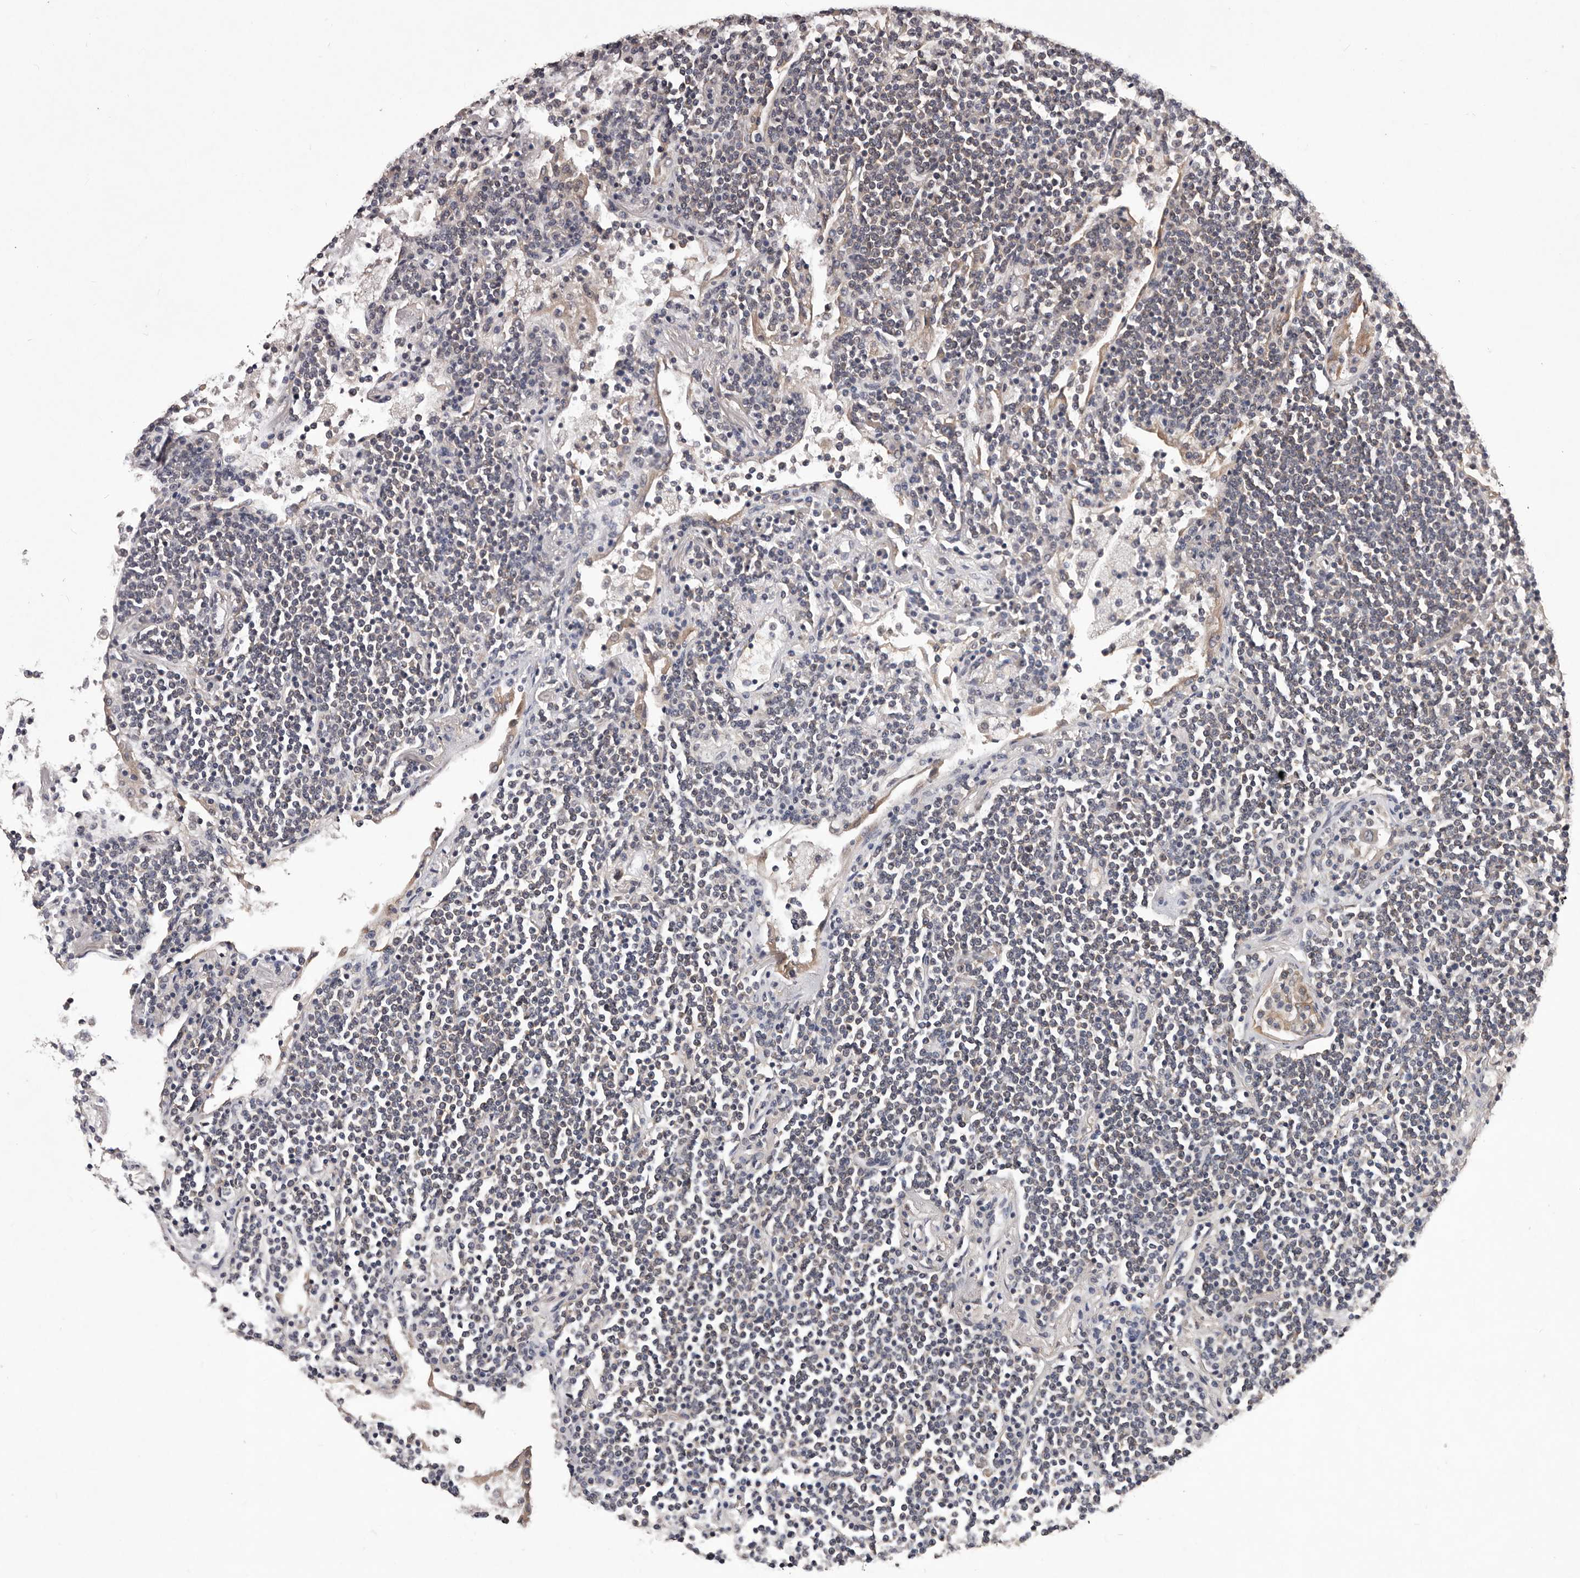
{"staining": {"intensity": "negative", "quantity": "none", "location": "none"}, "tissue": "lymphoma", "cell_type": "Tumor cells", "image_type": "cancer", "snomed": [{"axis": "morphology", "description": "Malignant lymphoma, non-Hodgkin's type, Low grade"}, {"axis": "topography", "description": "Lung"}], "caption": "This is an IHC image of human lymphoma. There is no staining in tumor cells.", "gene": "CELF3", "patient": {"sex": "female", "age": 71}}